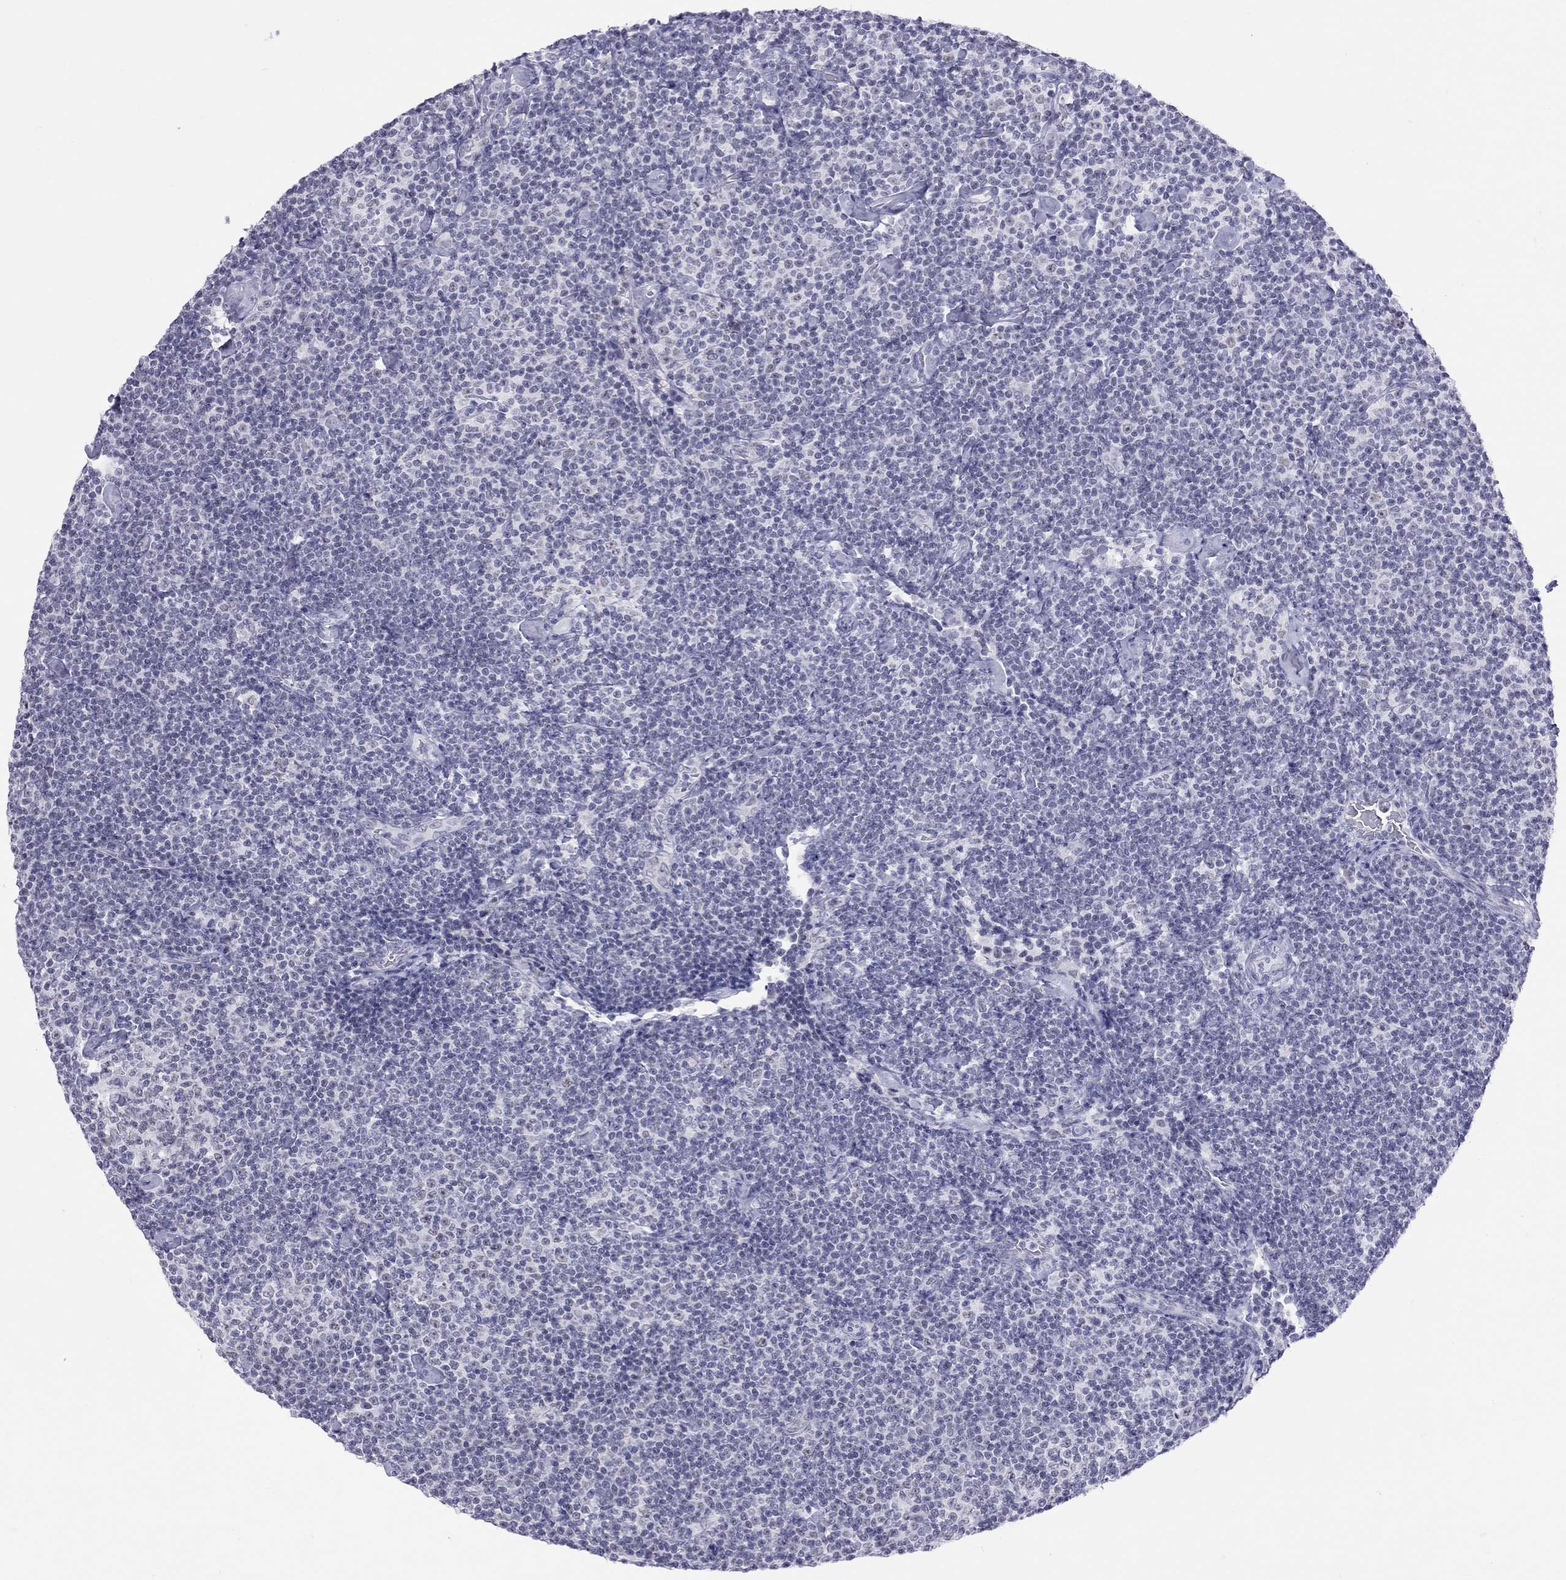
{"staining": {"intensity": "negative", "quantity": "none", "location": "none"}, "tissue": "lymphoma", "cell_type": "Tumor cells", "image_type": "cancer", "snomed": [{"axis": "morphology", "description": "Malignant lymphoma, non-Hodgkin's type, Low grade"}, {"axis": "topography", "description": "Lymph node"}], "caption": "Lymphoma was stained to show a protein in brown. There is no significant expression in tumor cells.", "gene": "JHY", "patient": {"sex": "male", "age": 81}}